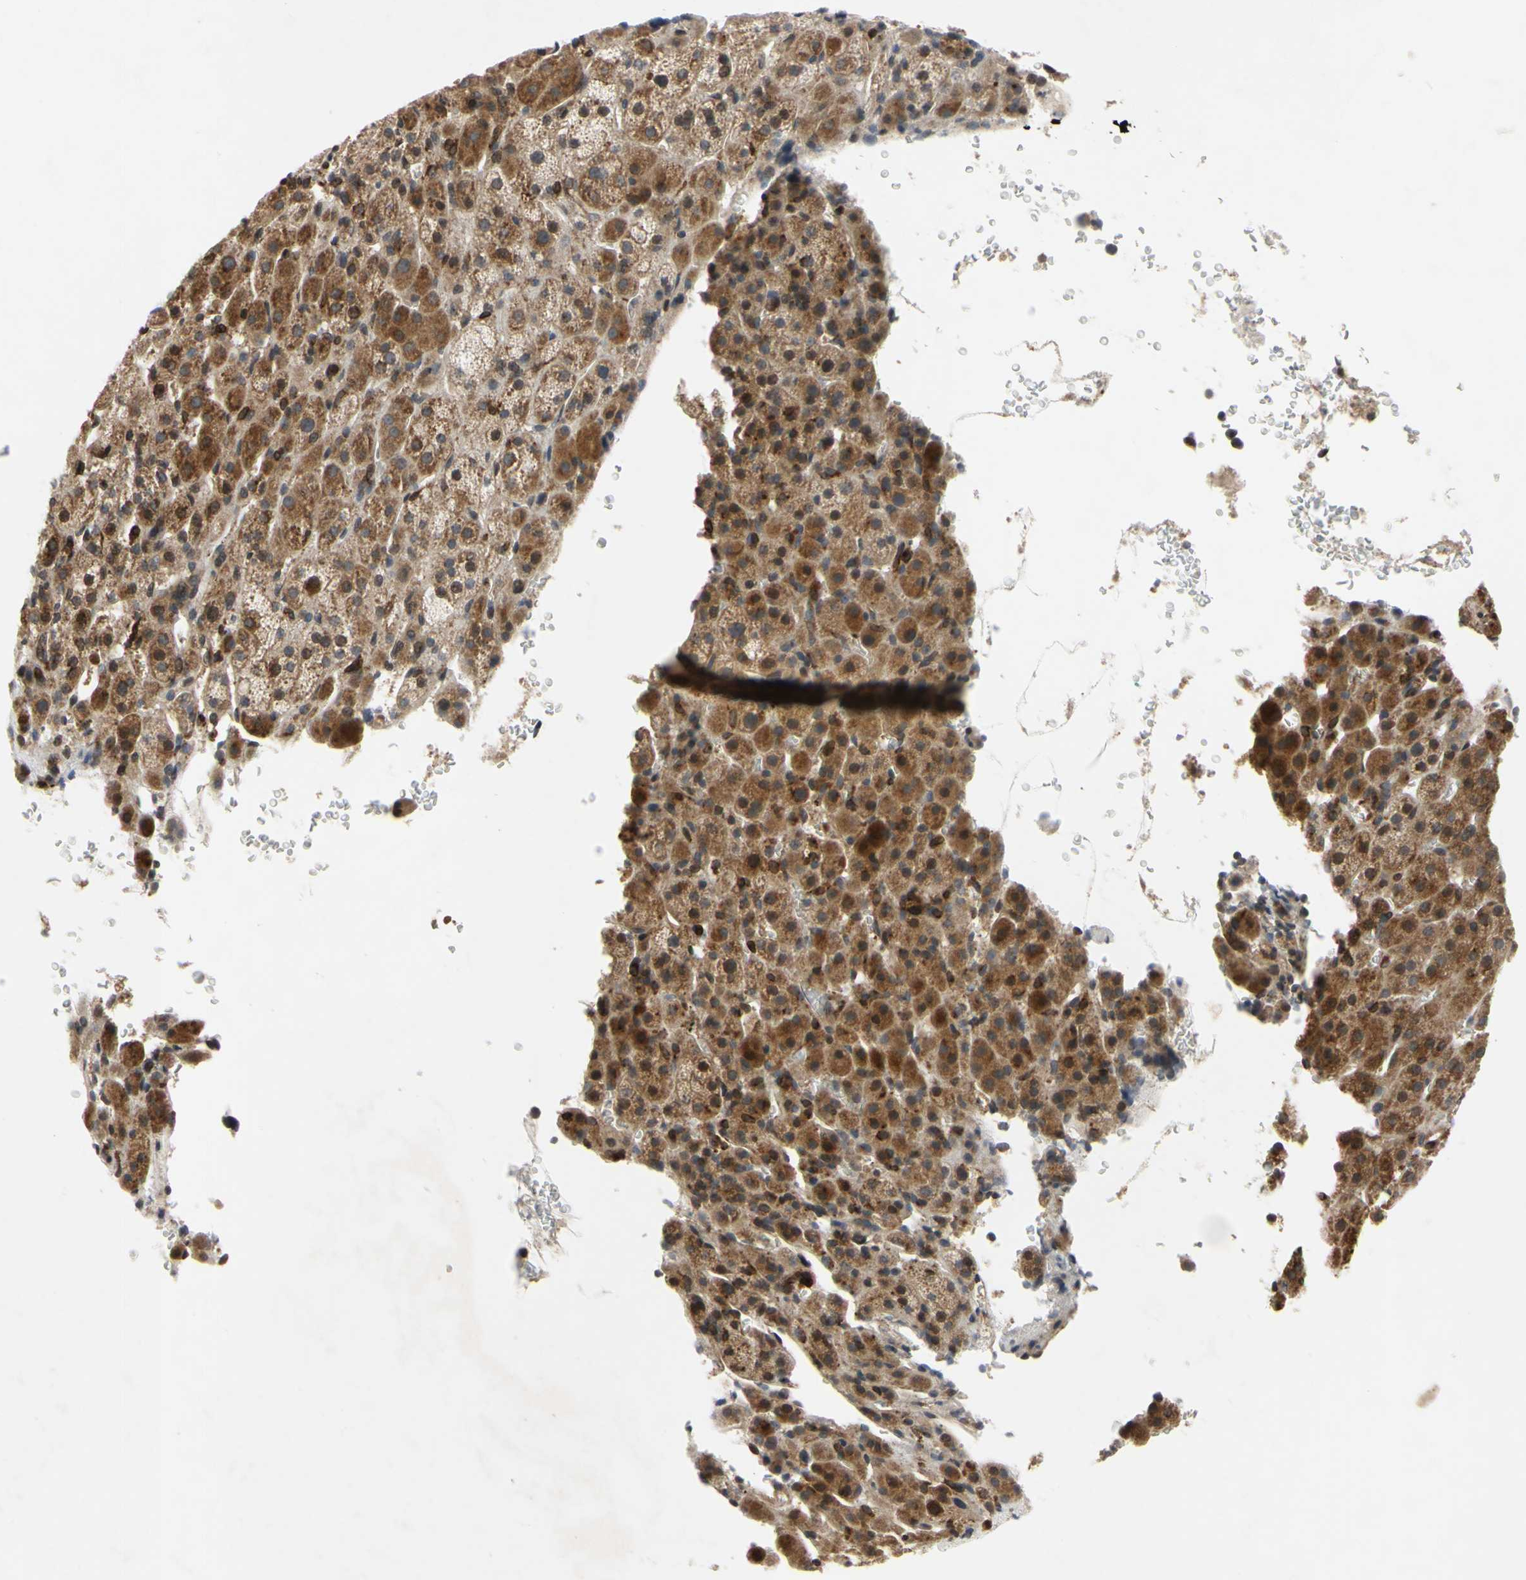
{"staining": {"intensity": "strong", "quantity": "25%-75%", "location": "cytoplasmic/membranous"}, "tissue": "adrenal gland", "cell_type": "Glandular cells", "image_type": "normal", "snomed": [{"axis": "morphology", "description": "Normal tissue, NOS"}, {"axis": "topography", "description": "Adrenal gland"}], "caption": "Immunohistochemistry (IHC) (DAB) staining of normal adrenal gland reveals strong cytoplasmic/membranous protein staining in about 25%-75% of glandular cells.", "gene": "PLXNA2", "patient": {"sex": "female", "age": 57}}